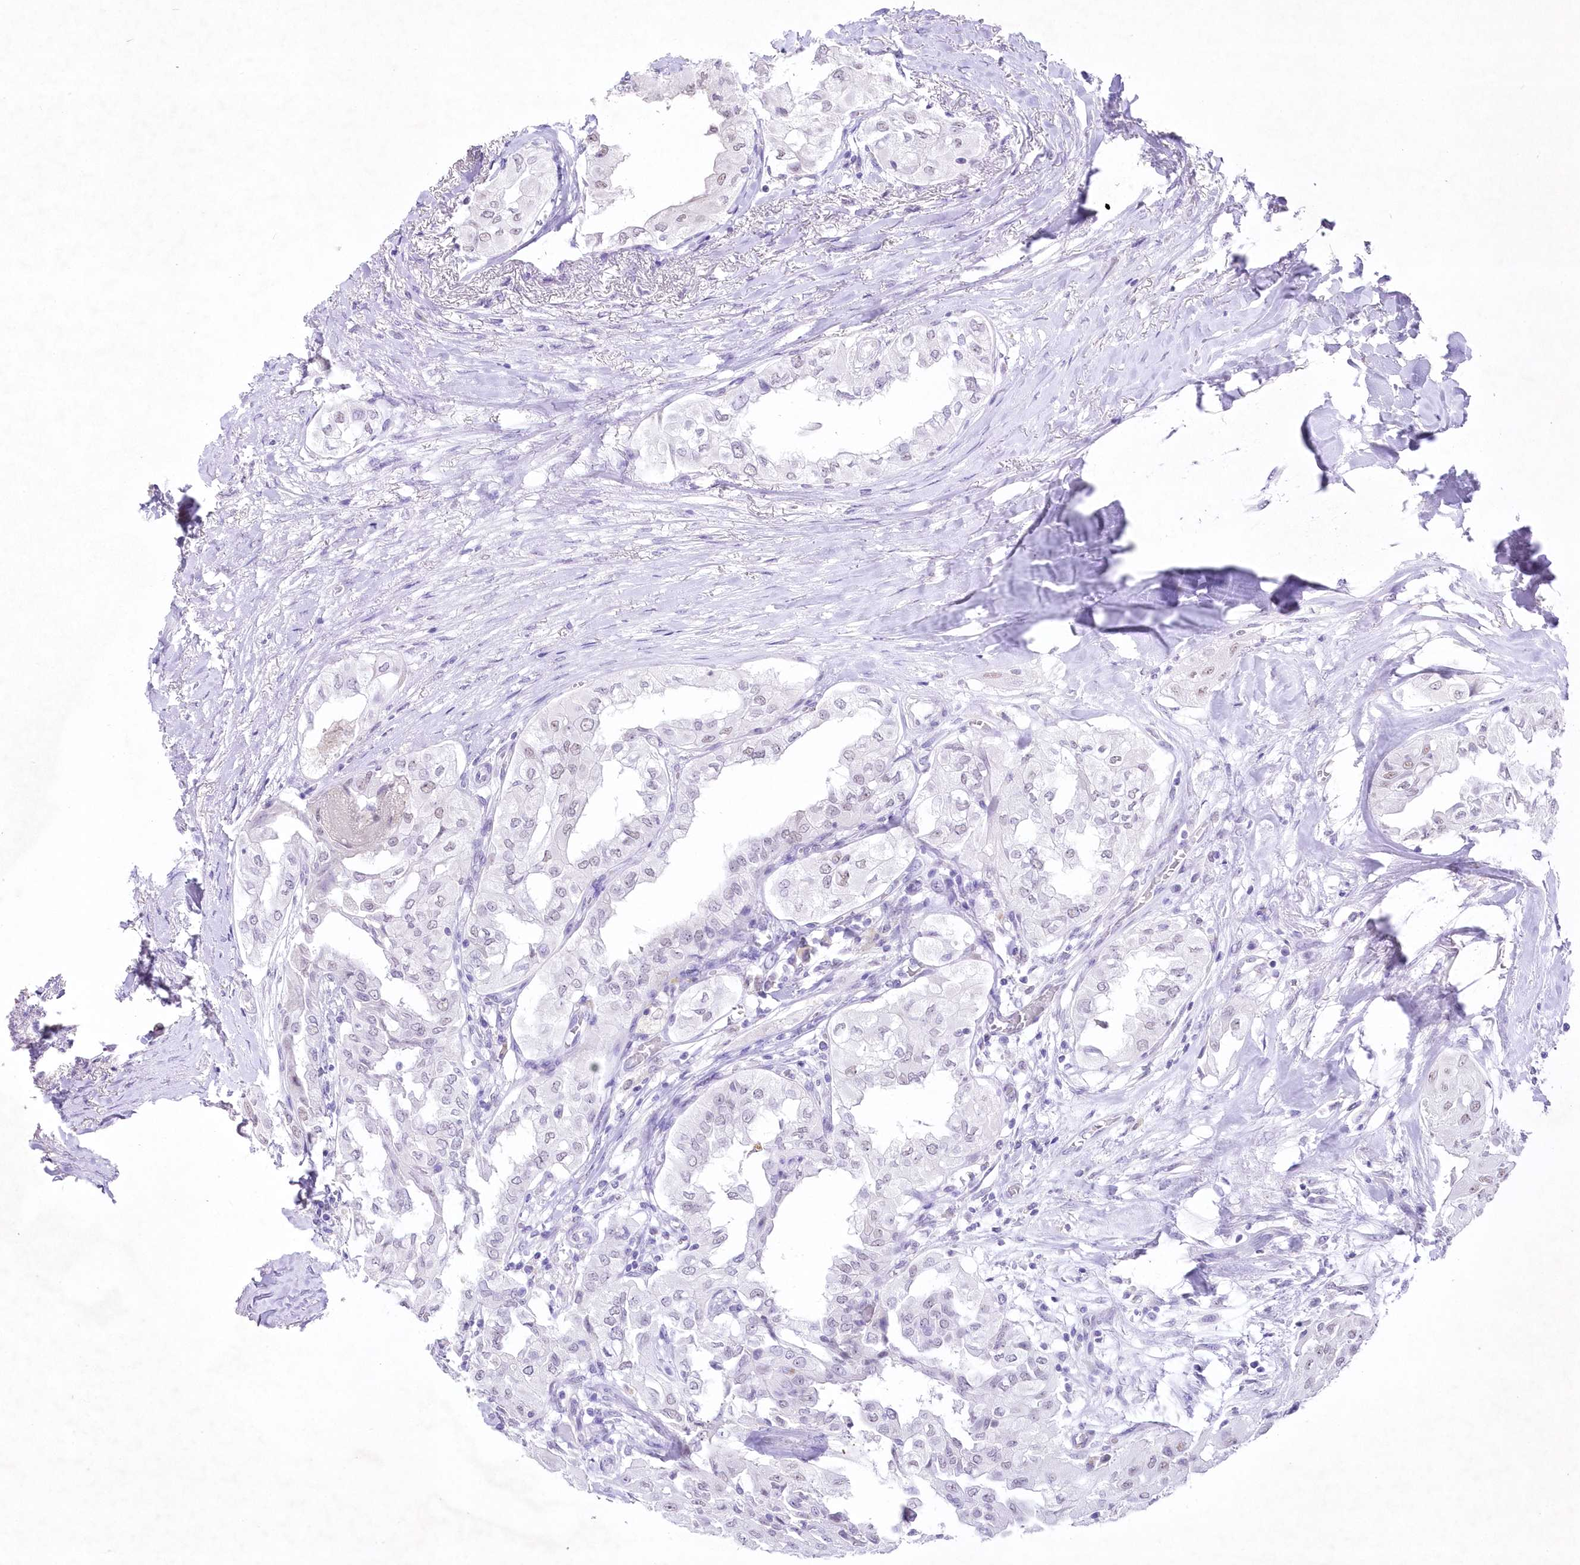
{"staining": {"intensity": "negative", "quantity": "none", "location": "none"}, "tissue": "thyroid cancer", "cell_type": "Tumor cells", "image_type": "cancer", "snomed": [{"axis": "morphology", "description": "Papillary adenocarcinoma, NOS"}, {"axis": "topography", "description": "Thyroid gland"}], "caption": "A histopathology image of papillary adenocarcinoma (thyroid) stained for a protein displays no brown staining in tumor cells. (DAB immunohistochemistry (IHC) visualized using brightfield microscopy, high magnification).", "gene": "RBM27", "patient": {"sex": "female", "age": 59}}